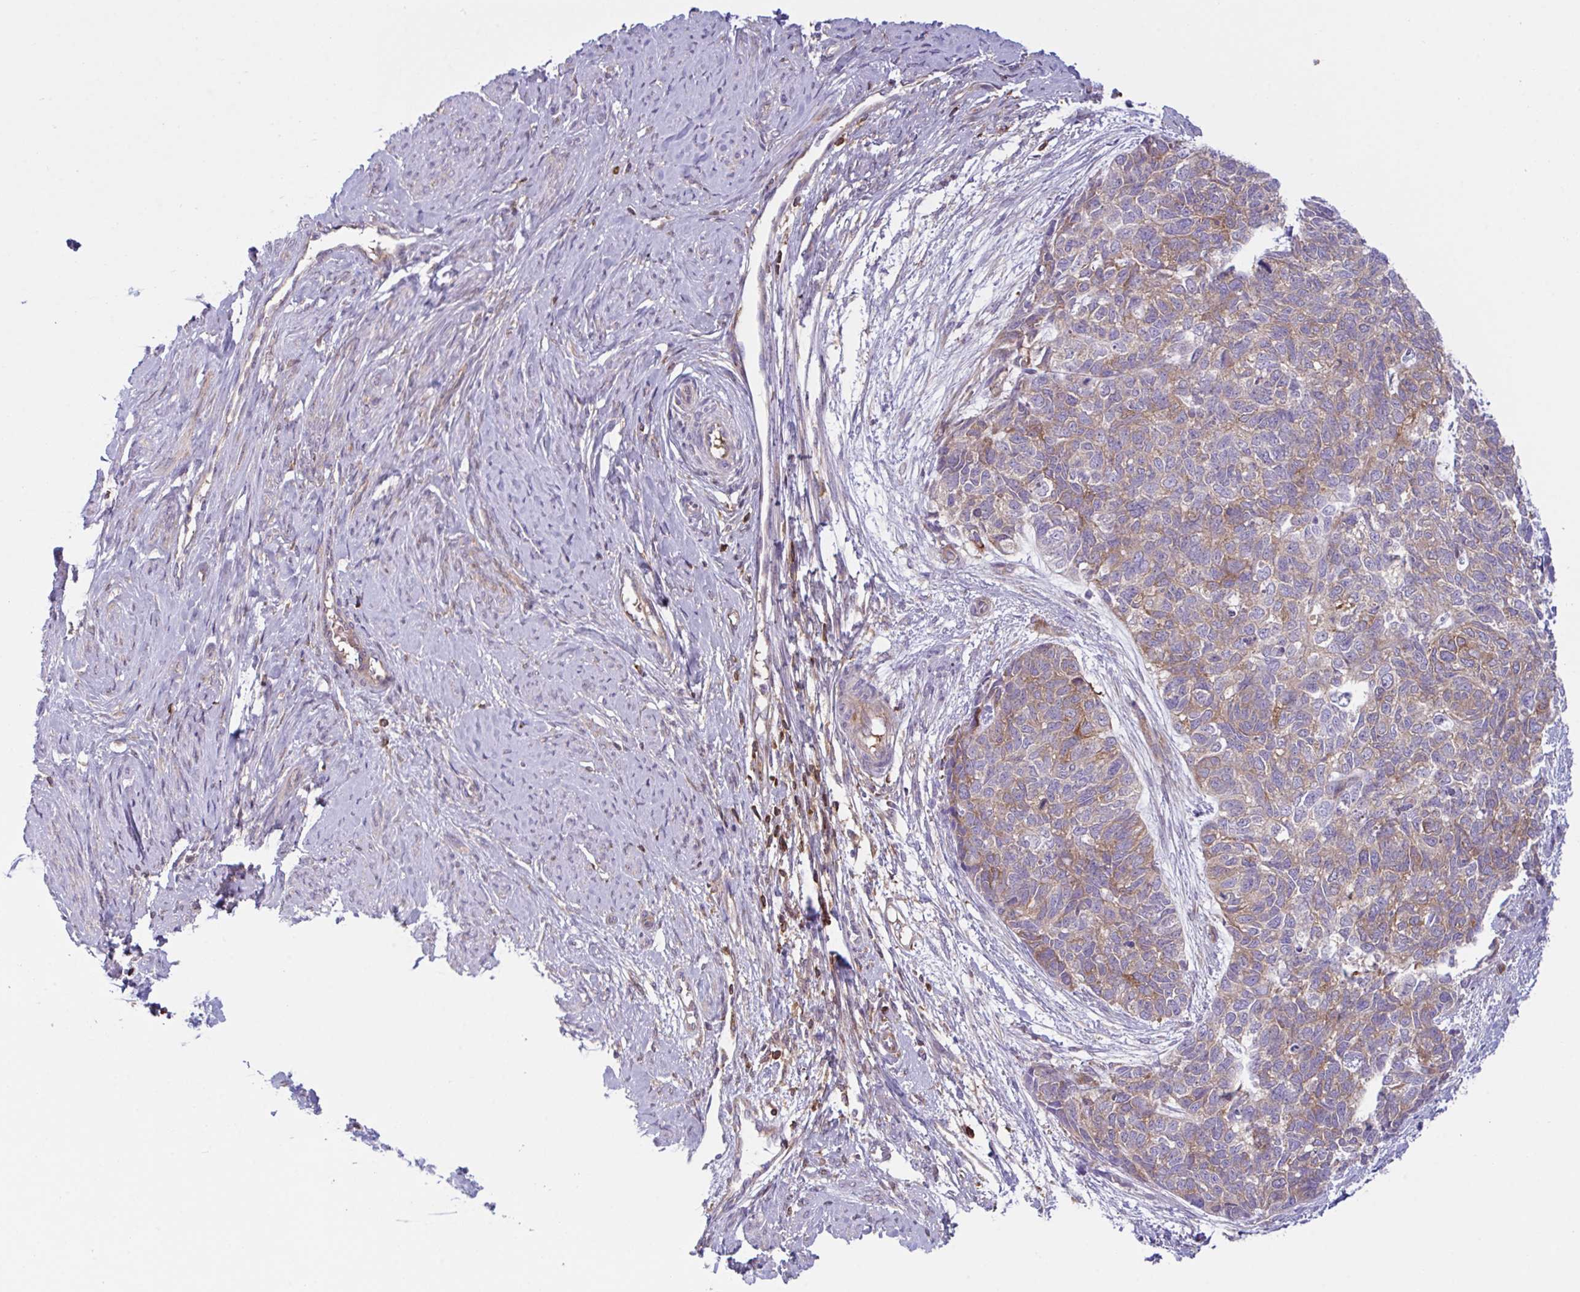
{"staining": {"intensity": "weak", "quantity": ">75%", "location": "cytoplasmic/membranous"}, "tissue": "cervical cancer", "cell_type": "Tumor cells", "image_type": "cancer", "snomed": [{"axis": "morphology", "description": "Squamous cell carcinoma, NOS"}, {"axis": "topography", "description": "Cervix"}], "caption": "This is an image of IHC staining of cervical cancer (squamous cell carcinoma), which shows weak expression in the cytoplasmic/membranous of tumor cells.", "gene": "TSC22D3", "patient": {"sex": "female", "age": 63}}